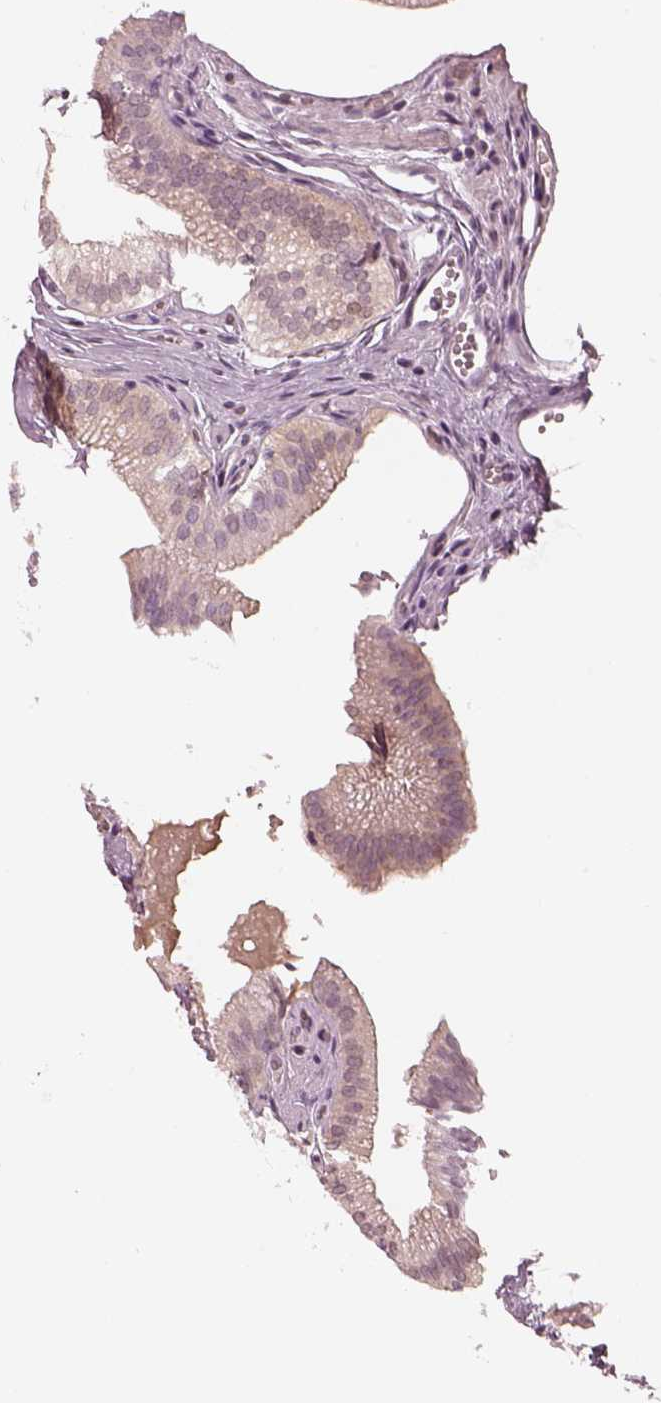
{"staining": {"intensity": "negative", "quantity": "none", "location": "none"}, "tissue": "gallbladder", "cell_type": "Glandular cells", "image_type": "normal", "snomed": [{"axis": "morphology", "description": "Normal tissue, NOS"}, {"axis": "topography", "description": "Gallbladder"}, {"axis": "topography", "description": "Peripheral nerve tissue"}], "caption": "Immunohistochemical staining of benign human gallbladder exhibits no significant positivity in glandular cells. (Immunohistochemistry (ihc), brightfield microscopy, high magnification).", "gene": "EGR4", "patient": {"sex": "male", "age": 17}}